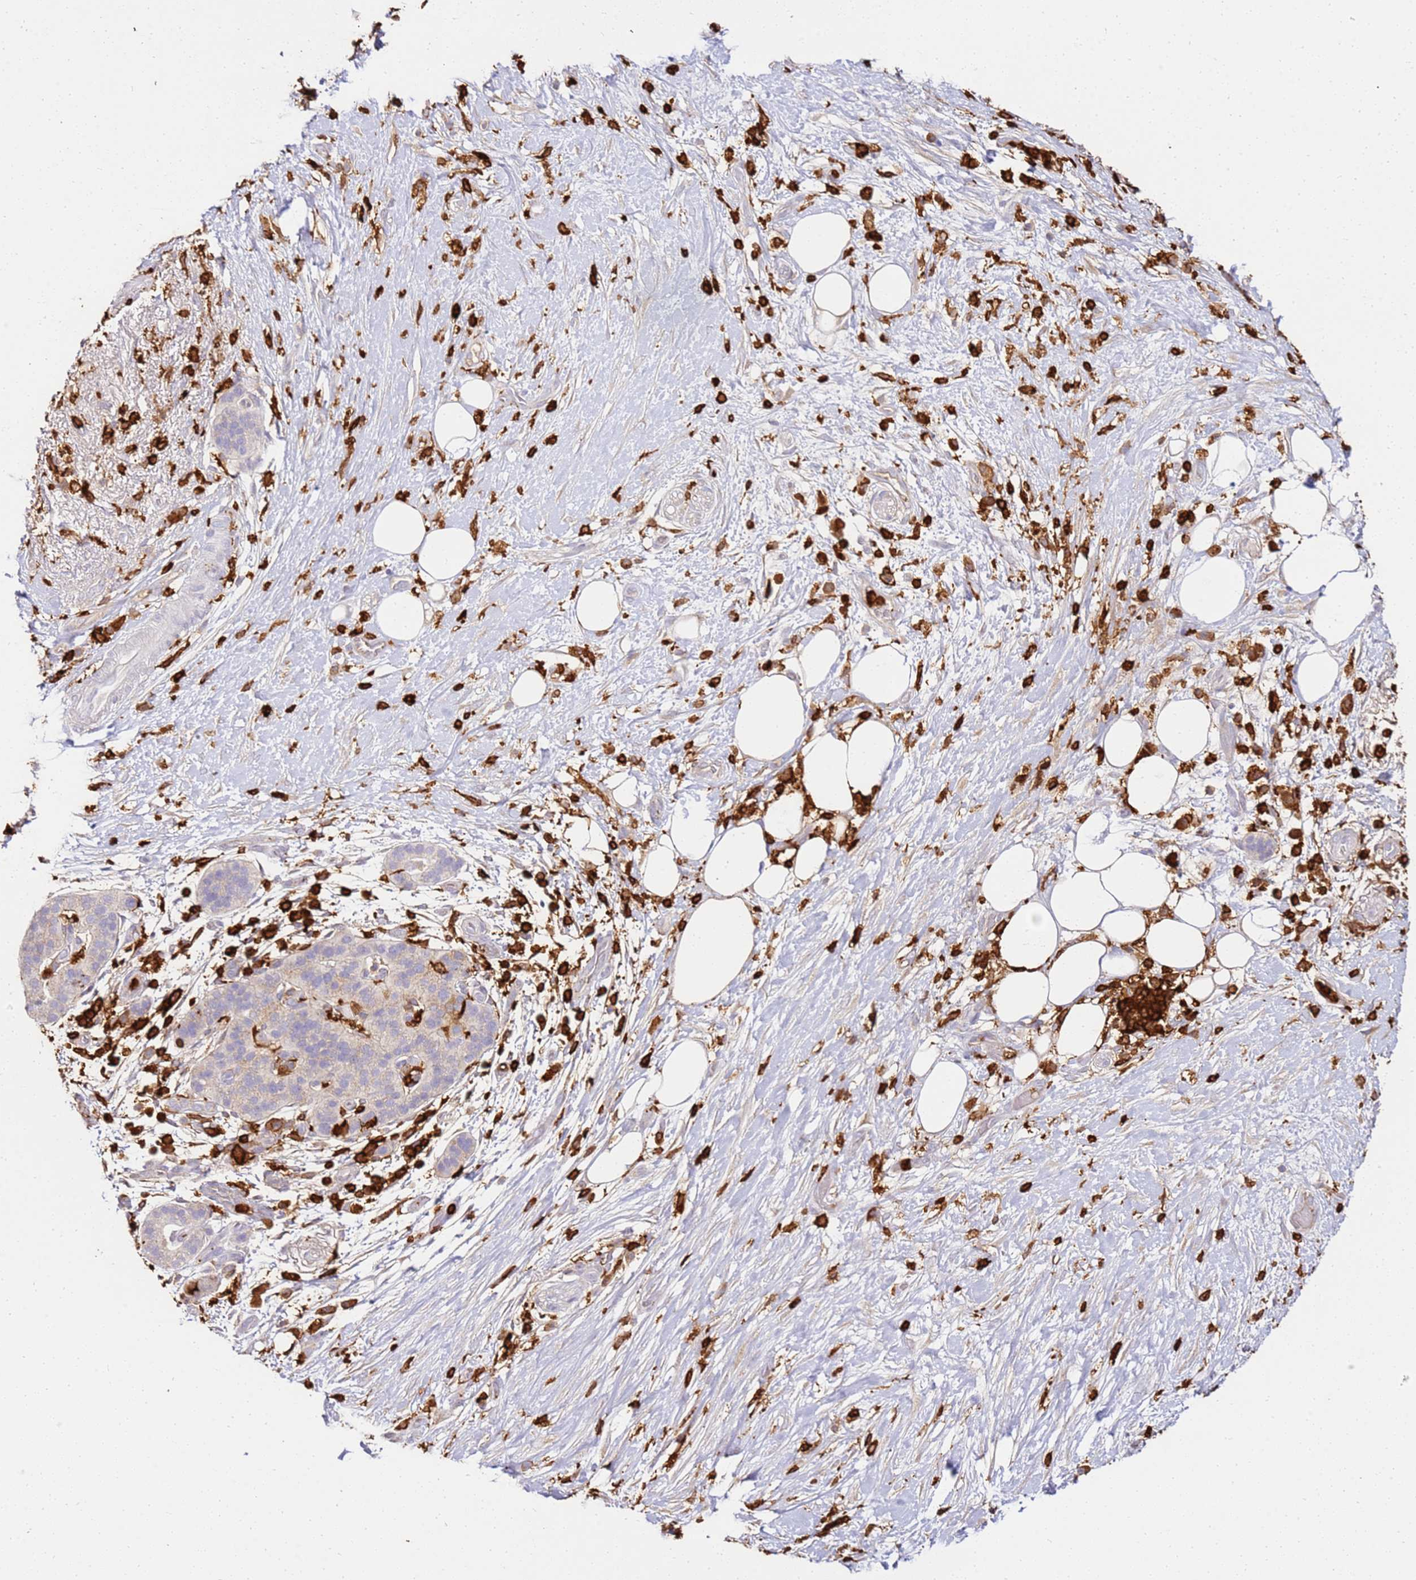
{"staining": {"intensity": "negative", "quantity": "none", "location": "none"}, "tissue": "pancreatic cancer", "cell_type": "Tumor cells", "image_type": "cancer", "snomed": [{"axis": "morphology", "description": "Adenocarcinoma, NOS"}, {"axis": "topography", "description": "Pancreas"}], "caption": "This histopathology image is of pancreatic cancer stained with IHC to label a protein in brown with the nuclei are counter-stained blue. There is no staining in tumor cells.", "gene": "CORO1A", "patient": {"sex": "female", "age": 72}}